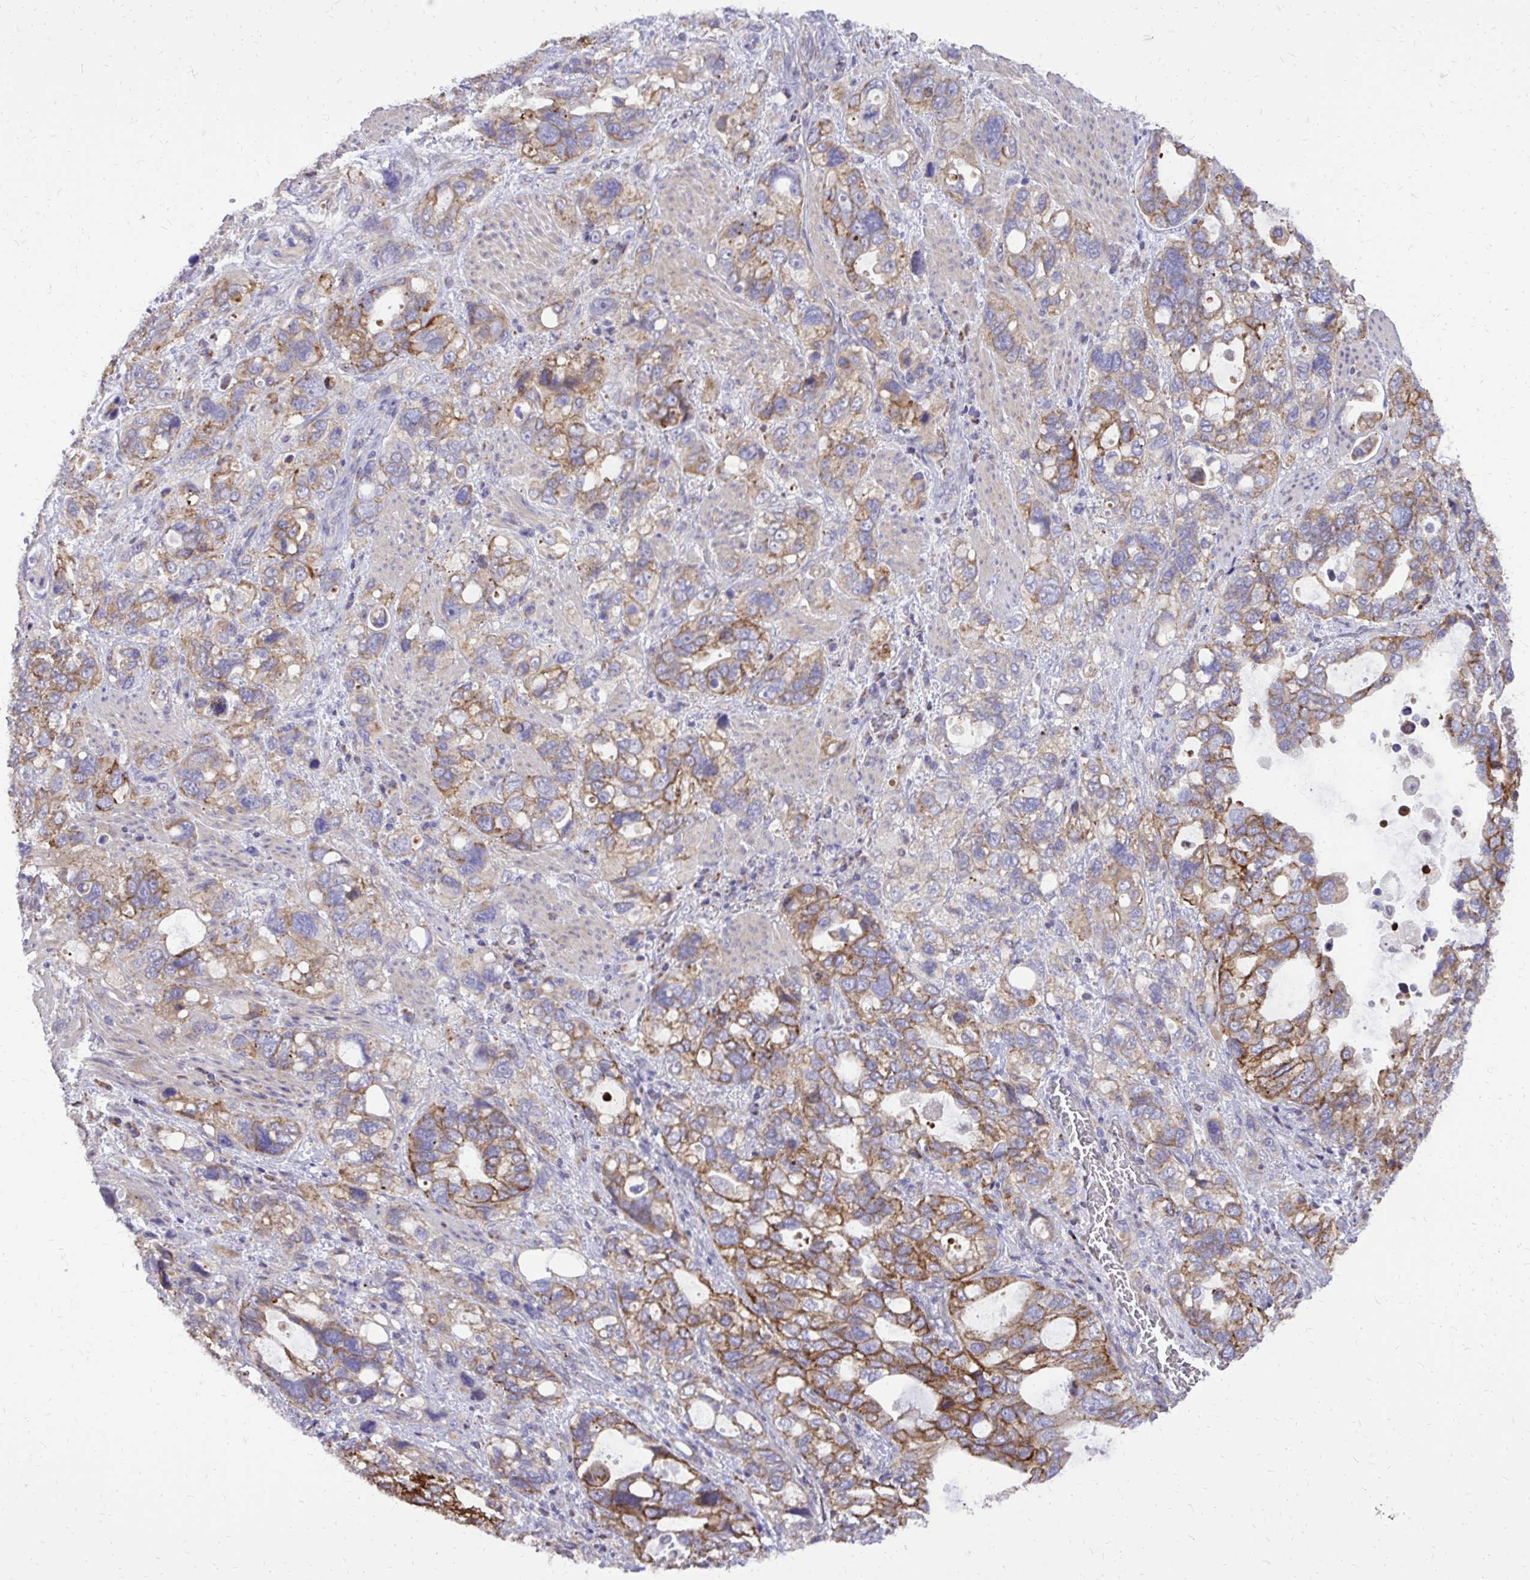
{"staining": {"intensity": "moderate", "quantity": ">75%", "location": "cytoplasmic/membranous"}, "tissue": "stomach cancer", "cell_type": "Tumor cells", "image_type": "cancer", "snomed": [{"axis": "morphology", "description": "Adenocarcinoma, NOS"}, {"axis": "topography", "description": "Stomach, upper"}], "caption": "Stomach cancer tissue demonstrates moderate cytoplasmic/membranous expression in about >75% of tumor cells, visualized by immunohistochemistry.", "gene": "ABCC3", "patient": {"sex": "female", "age": 81}}